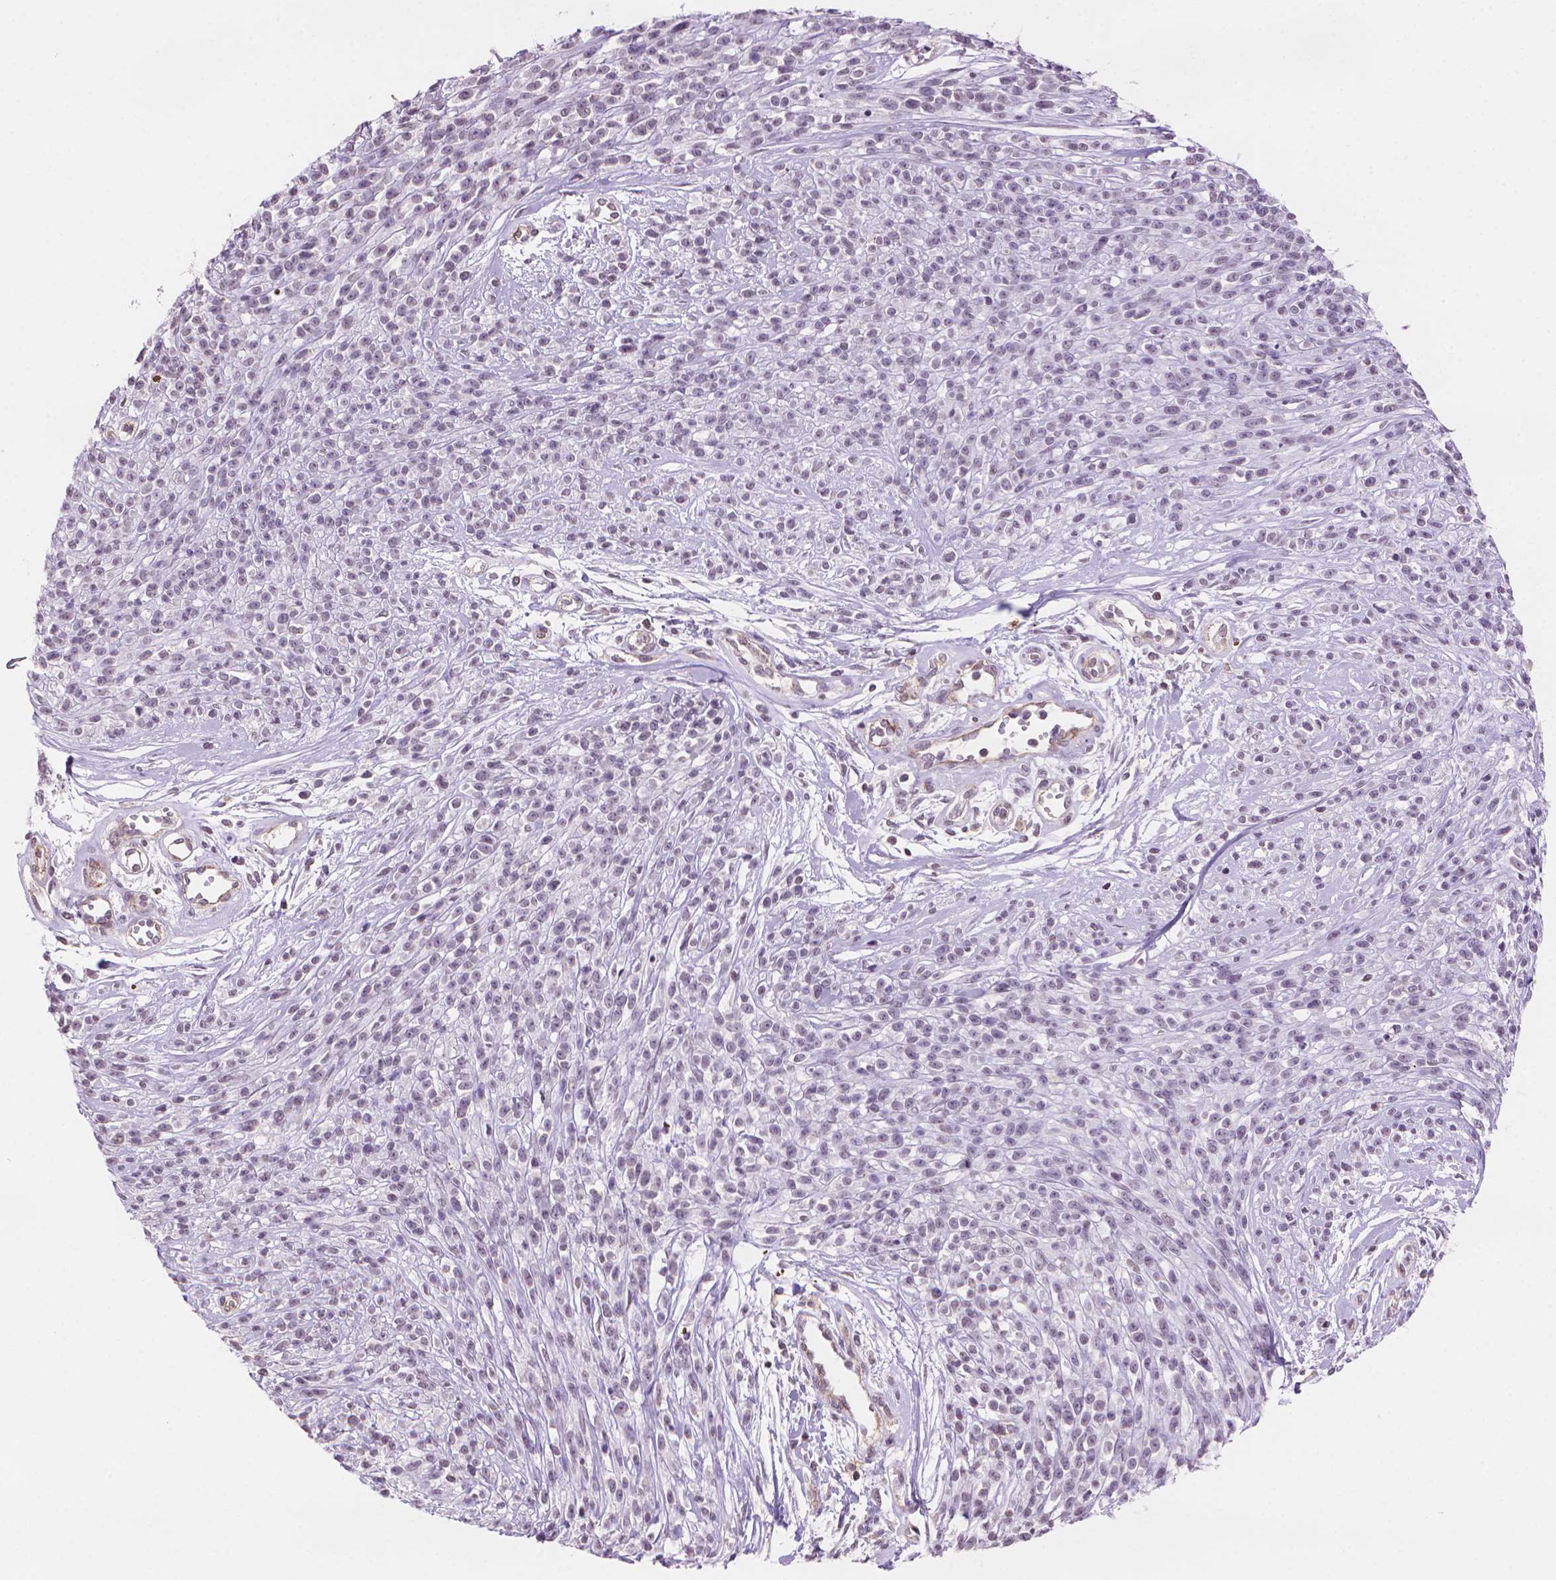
{"staining": {"intensity": "negative", "quantity": "none", "location": "none"}, "tissue": "melanoma", "cell_type": "Tumor cells", "image_type": "cancer", "snomed": [{"axis": "morphology", "description": "Malignant melanoma, NOS"}, {"axis": "topography", "description": "Skin"}, {"axis": "topography", "description": "Skin of trunk"}], "caption": "This photomicrograph is of melanoma stained with immunohistochemistry (IHC) to label a protein in brown with the nuclei are counter-stained blue. There is no expression in tumor cells.", "gene": "TMEM184A", "patient": {"sex": "male", "age": 74}}